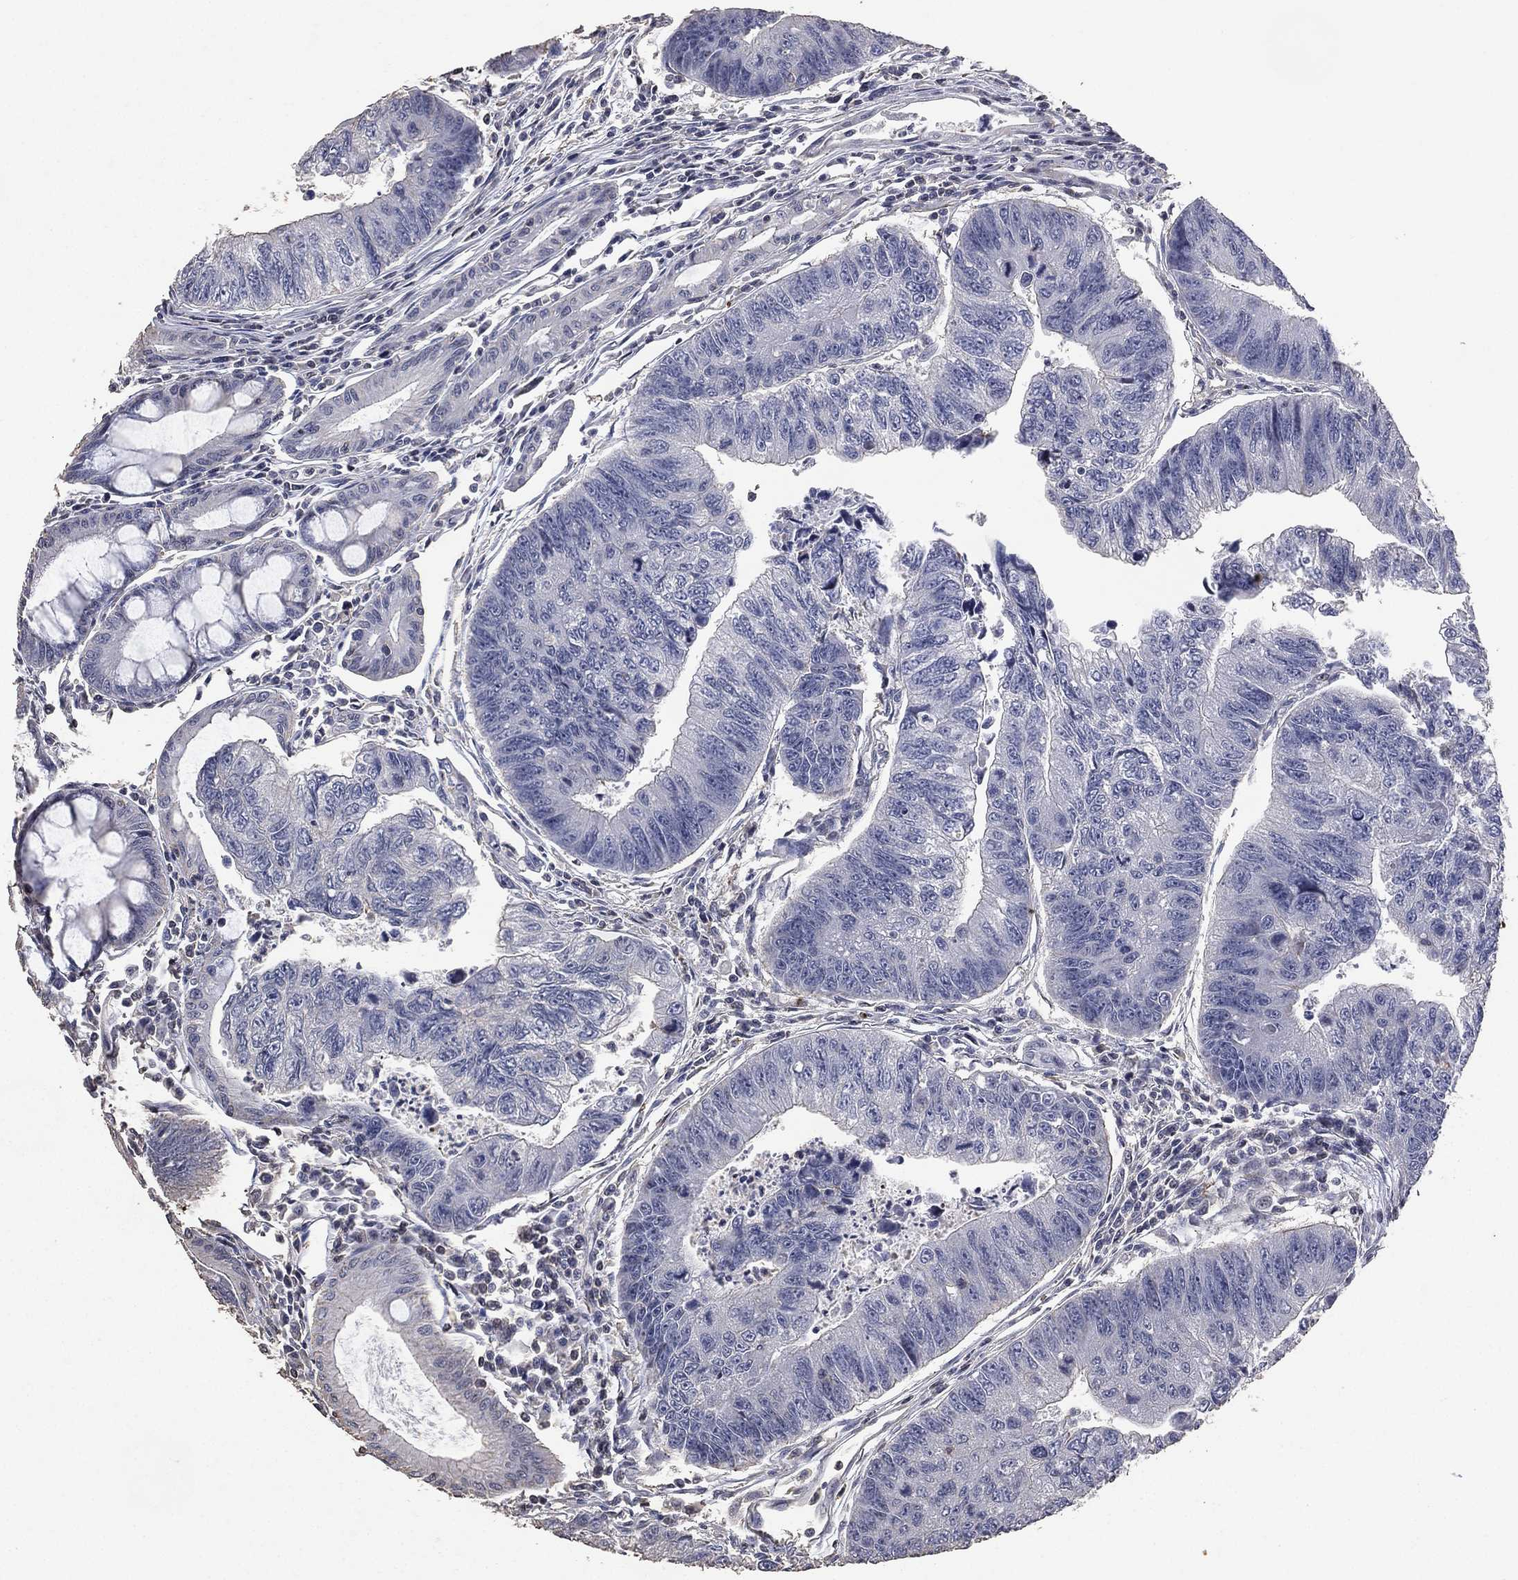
{"staining": {"intensity": "negative", "quantity": "none", "location": "none"}, "tissue": "colorectal cancer", "cell_type": "Tumor cells", "image_type": "cancer", "snomed": [{"axis": "morphology", "description": "Adenocarcinoma, NOS"}, {"axis": "topography", "description": "Colon"}], "caption": "Immunohistochemistry photomicrograph of human colorectal cancer (adenocarcinoma) stained for a protein (brown), which shows no staining in tumor cells.", "gene": "ADPRHL1", "patient": {"sex": "female", "age": 65}}